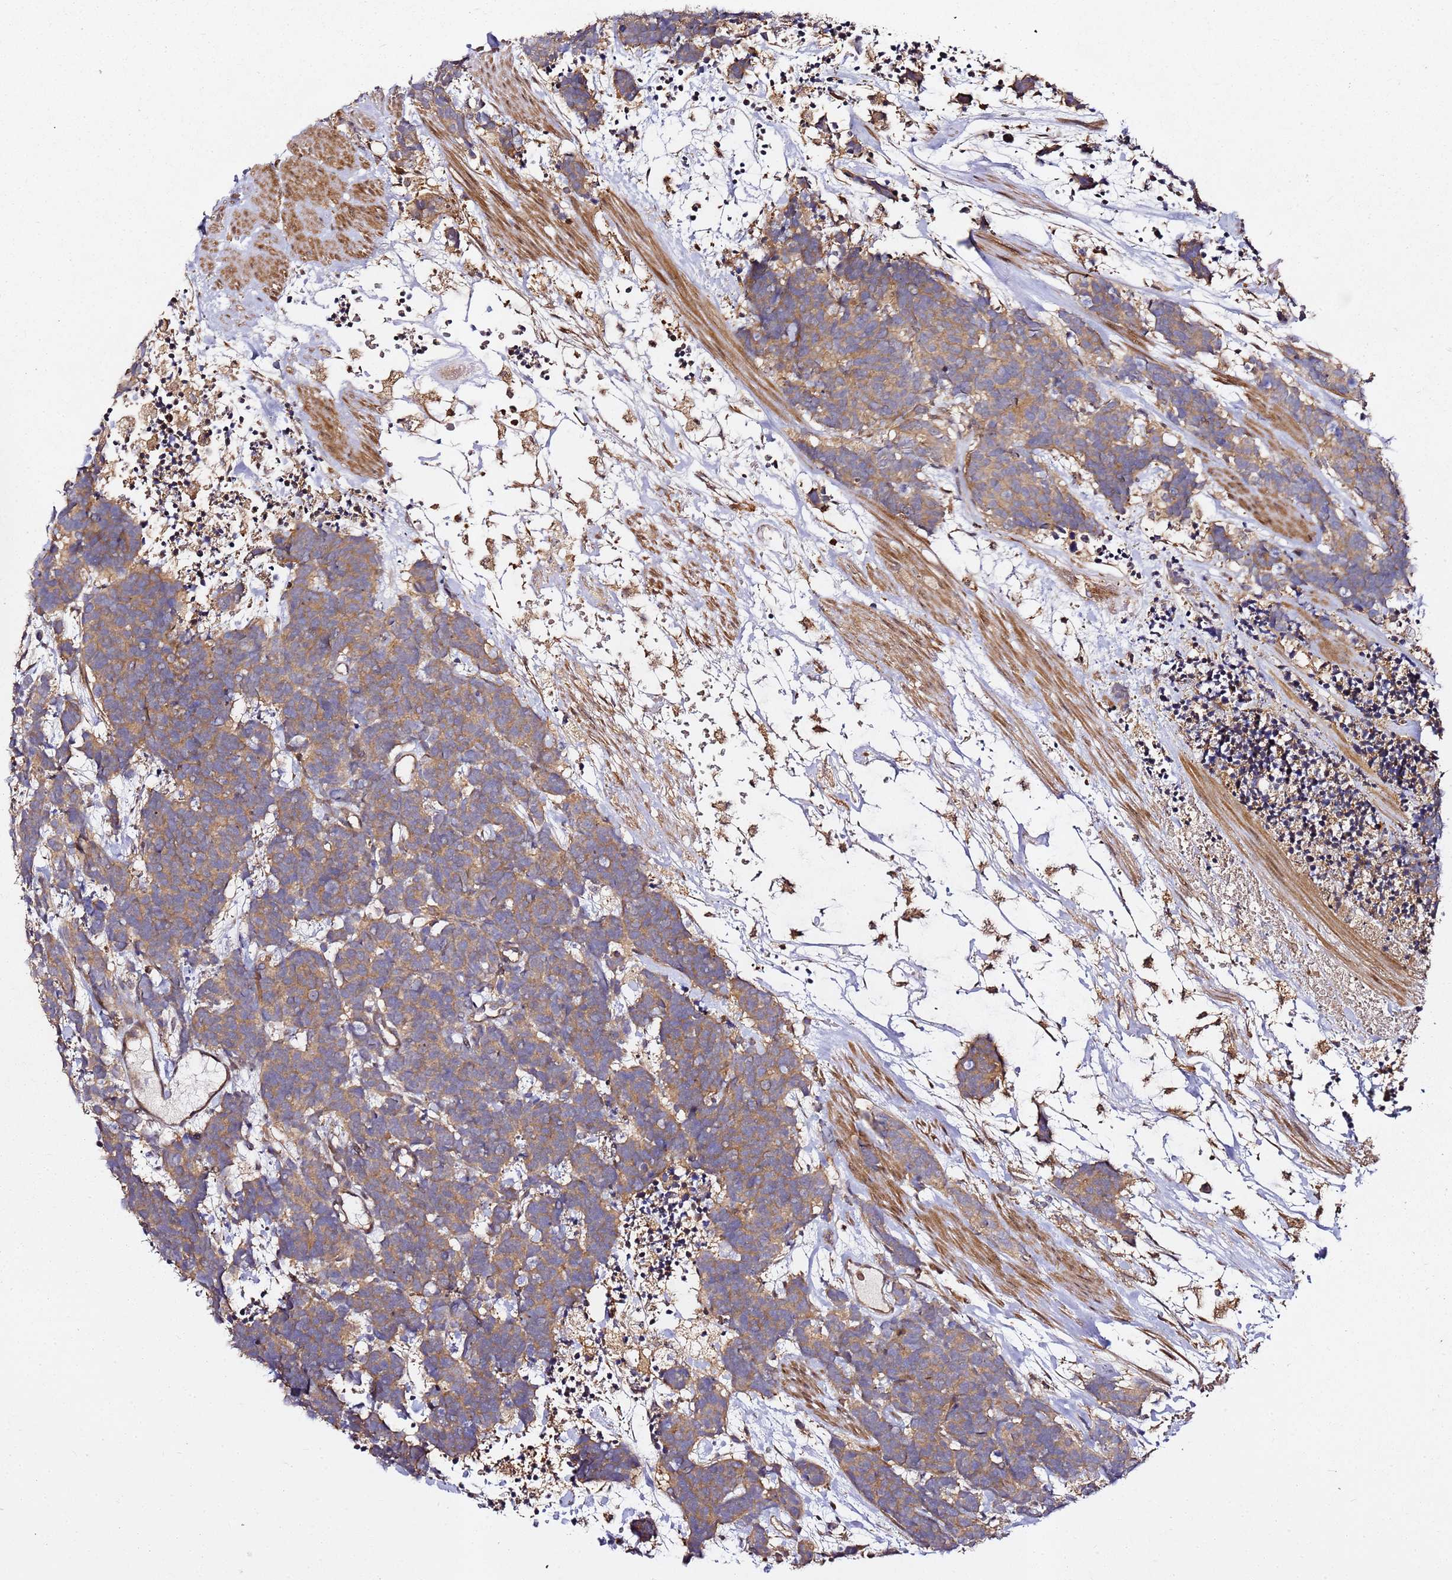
{"staining": {"intensity": "moderate", "quantity": ">75%", "location": "cytoplasmic/membranous"}, "tissue": "carcinoid", "cell_type": "Tumor cells", "image_type": "cancer", "snomed": [{"axis": "morphology", "description": "Carcinoma, NOS"}, {"axis": "morphology", "description": "Carcinoid, malignant, NOS"}, {"axis": "topography", "description": "Prostate"}], "caption": "Carcinoid stained for a protein shows moderate cytoplasmic/membranous positivity in tumor cells.", "gene": "PRMT7", "patient": {"sex": "male", "age": 57}}